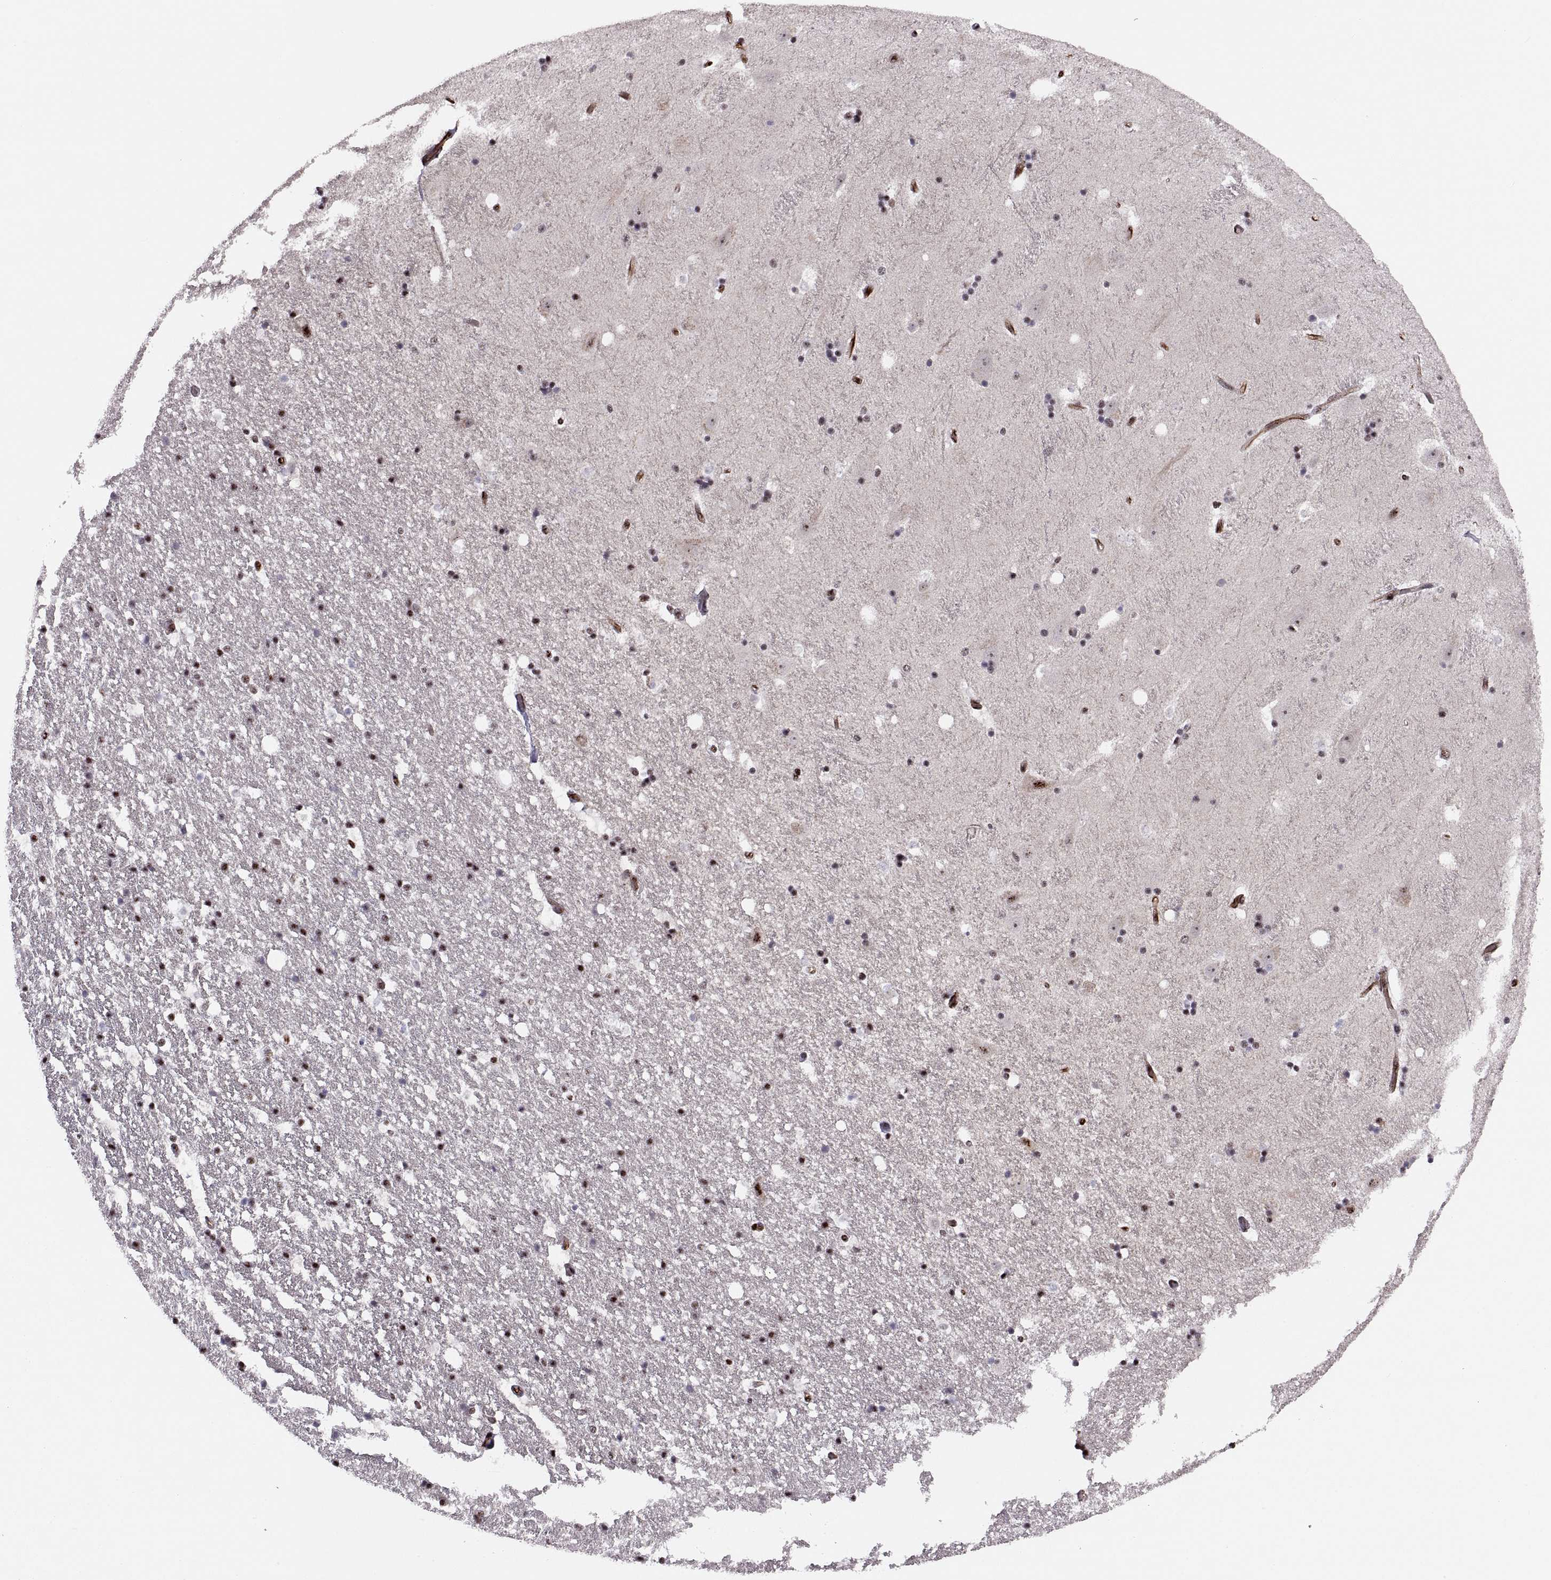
{"staining": {"intensity": "moderate", "quantity": "25%-75%", "location": "nuclear"}, "tissue": "hippocampus", "cell_type": "Glial cells", "image_type": "normal", "snomed": [{"axis": "morphology", "description": "Normal tissue, NOS"}, {"axis": "topography", "description": "Hippocampus"}], "caption": "A brown stain shows moderate nuclear staining of a protein in glial cells of unremarkable human hippocampus.", "gene": "ZCCHC17", "patient": {"sex": "male", "age": 49}}